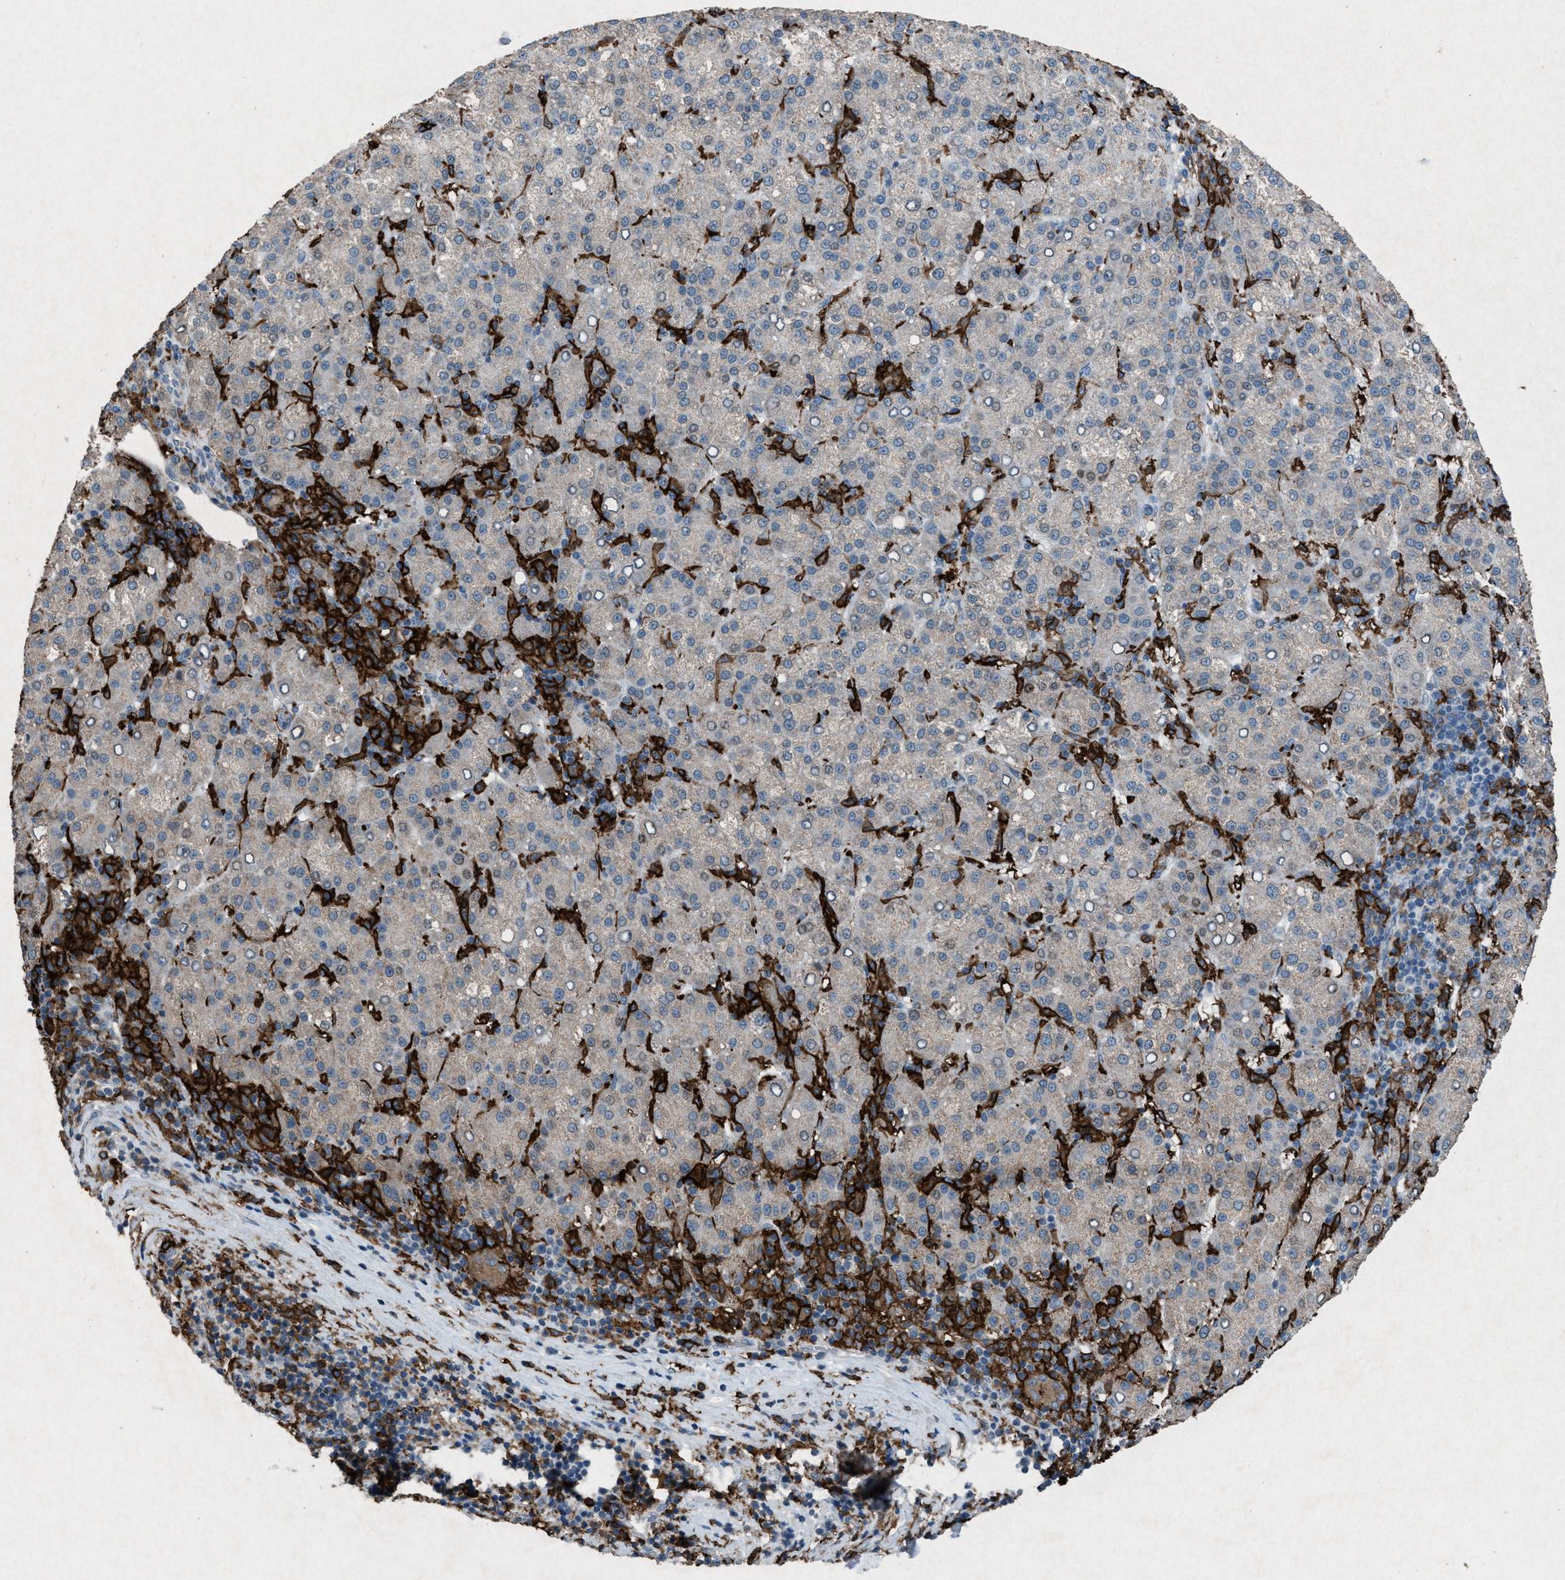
{"staining": {"intensity": "weak", "quantity": "25%-75%", "location": "cytoplasmic/membranous"}, "tissue": "liver cancer", "cell_type": "Tumor cells", "image_type": "cancer", "snomed": [{"axis": "morphology", "description": "Carcinoma, Hepatocellular, NOS"}, {"axis": "topography", "description": "Liver"}], "caption": "This is a micrograph of immunohistochemistry (IHC) staining of liver cancer, which shows weak positivity in the cytoplasmic/membranous of tumor cells.", "gene": "FCER1G", "patient": {"sex": "female", "age": 58}}